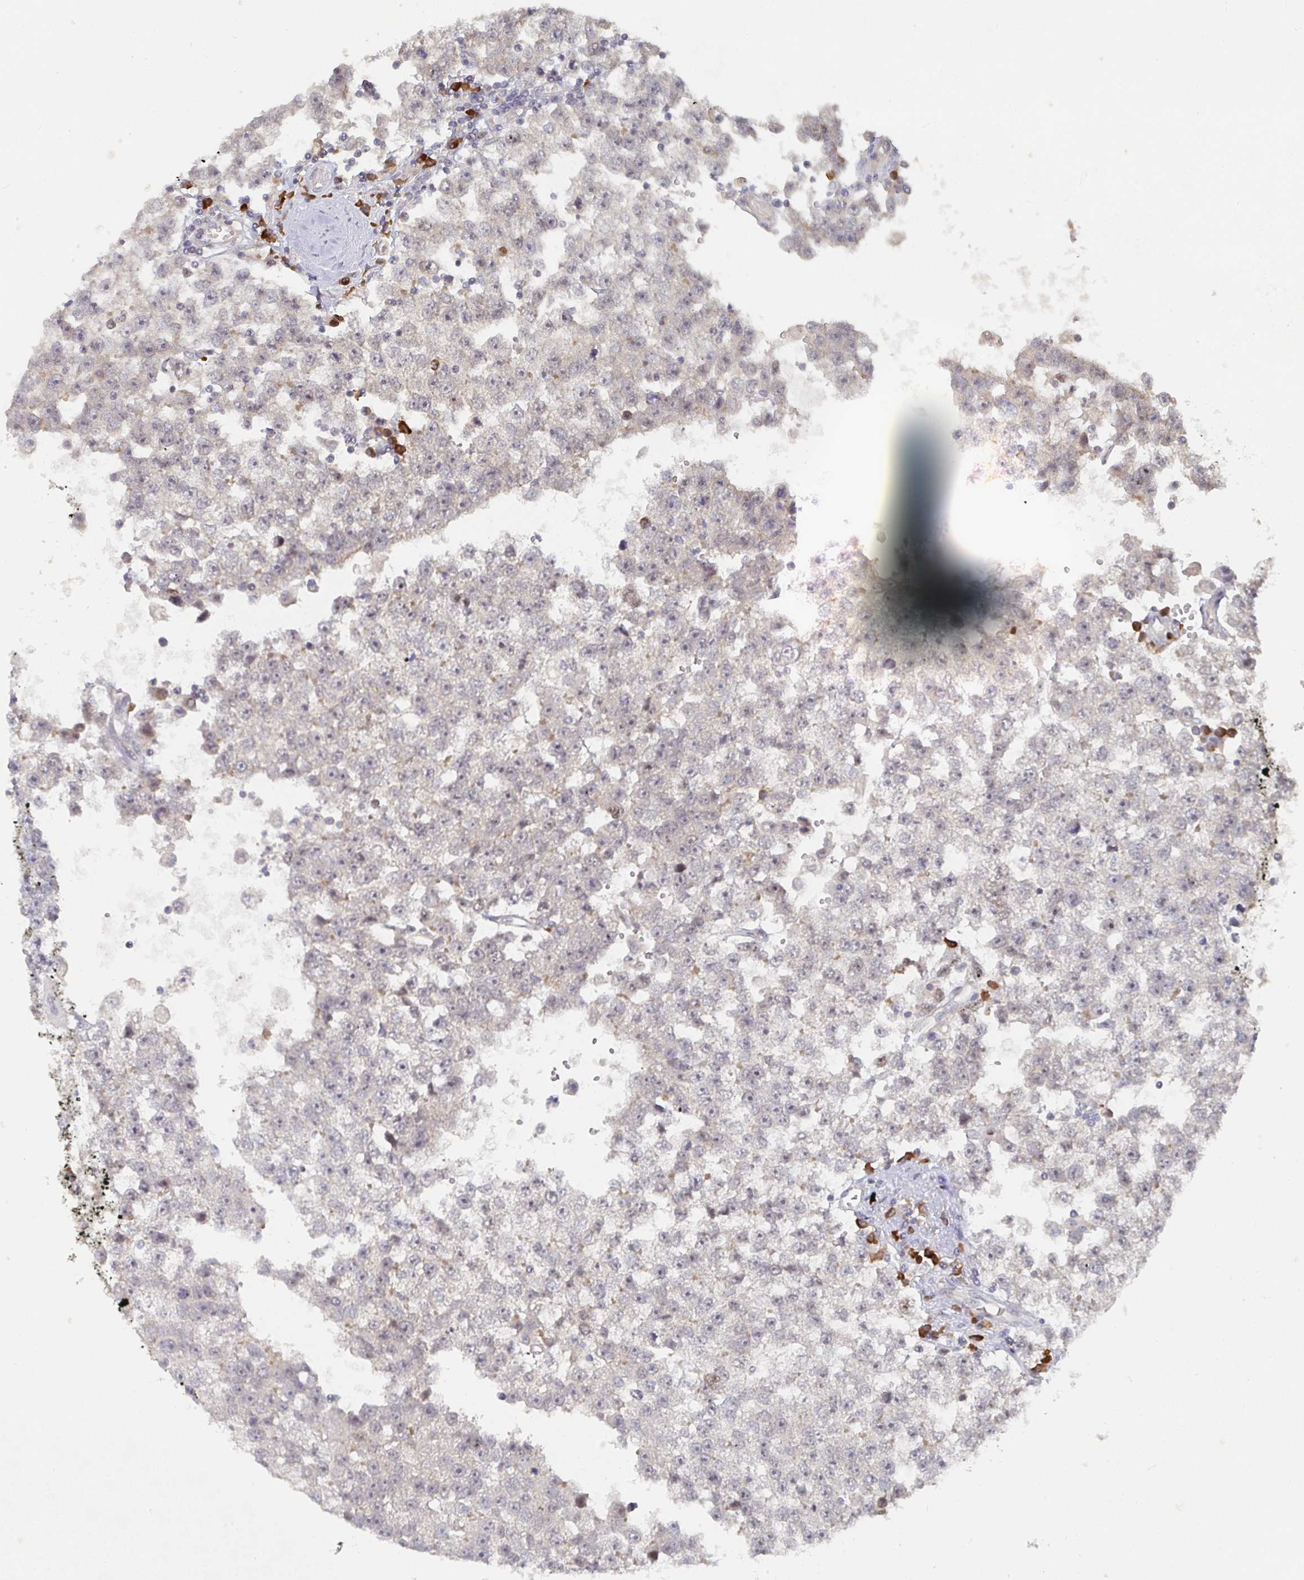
{"staining": {"intensity": "negative", "quantity": "none", "location": "none"}, "tissue": "testis cancer", "cell_type": "Tumor cells", "image_type": "cancer", "snomed": [{"axis": "morphology", "description": "Seminoma, NOS"}, {"axis": "topography", "description": "Testis"}], "caption": "A micrograph of human testis cancer is negative for staining in tumor cells.", "gene": "MEIS1", "patient": {"sex": "male", "age": 34}}